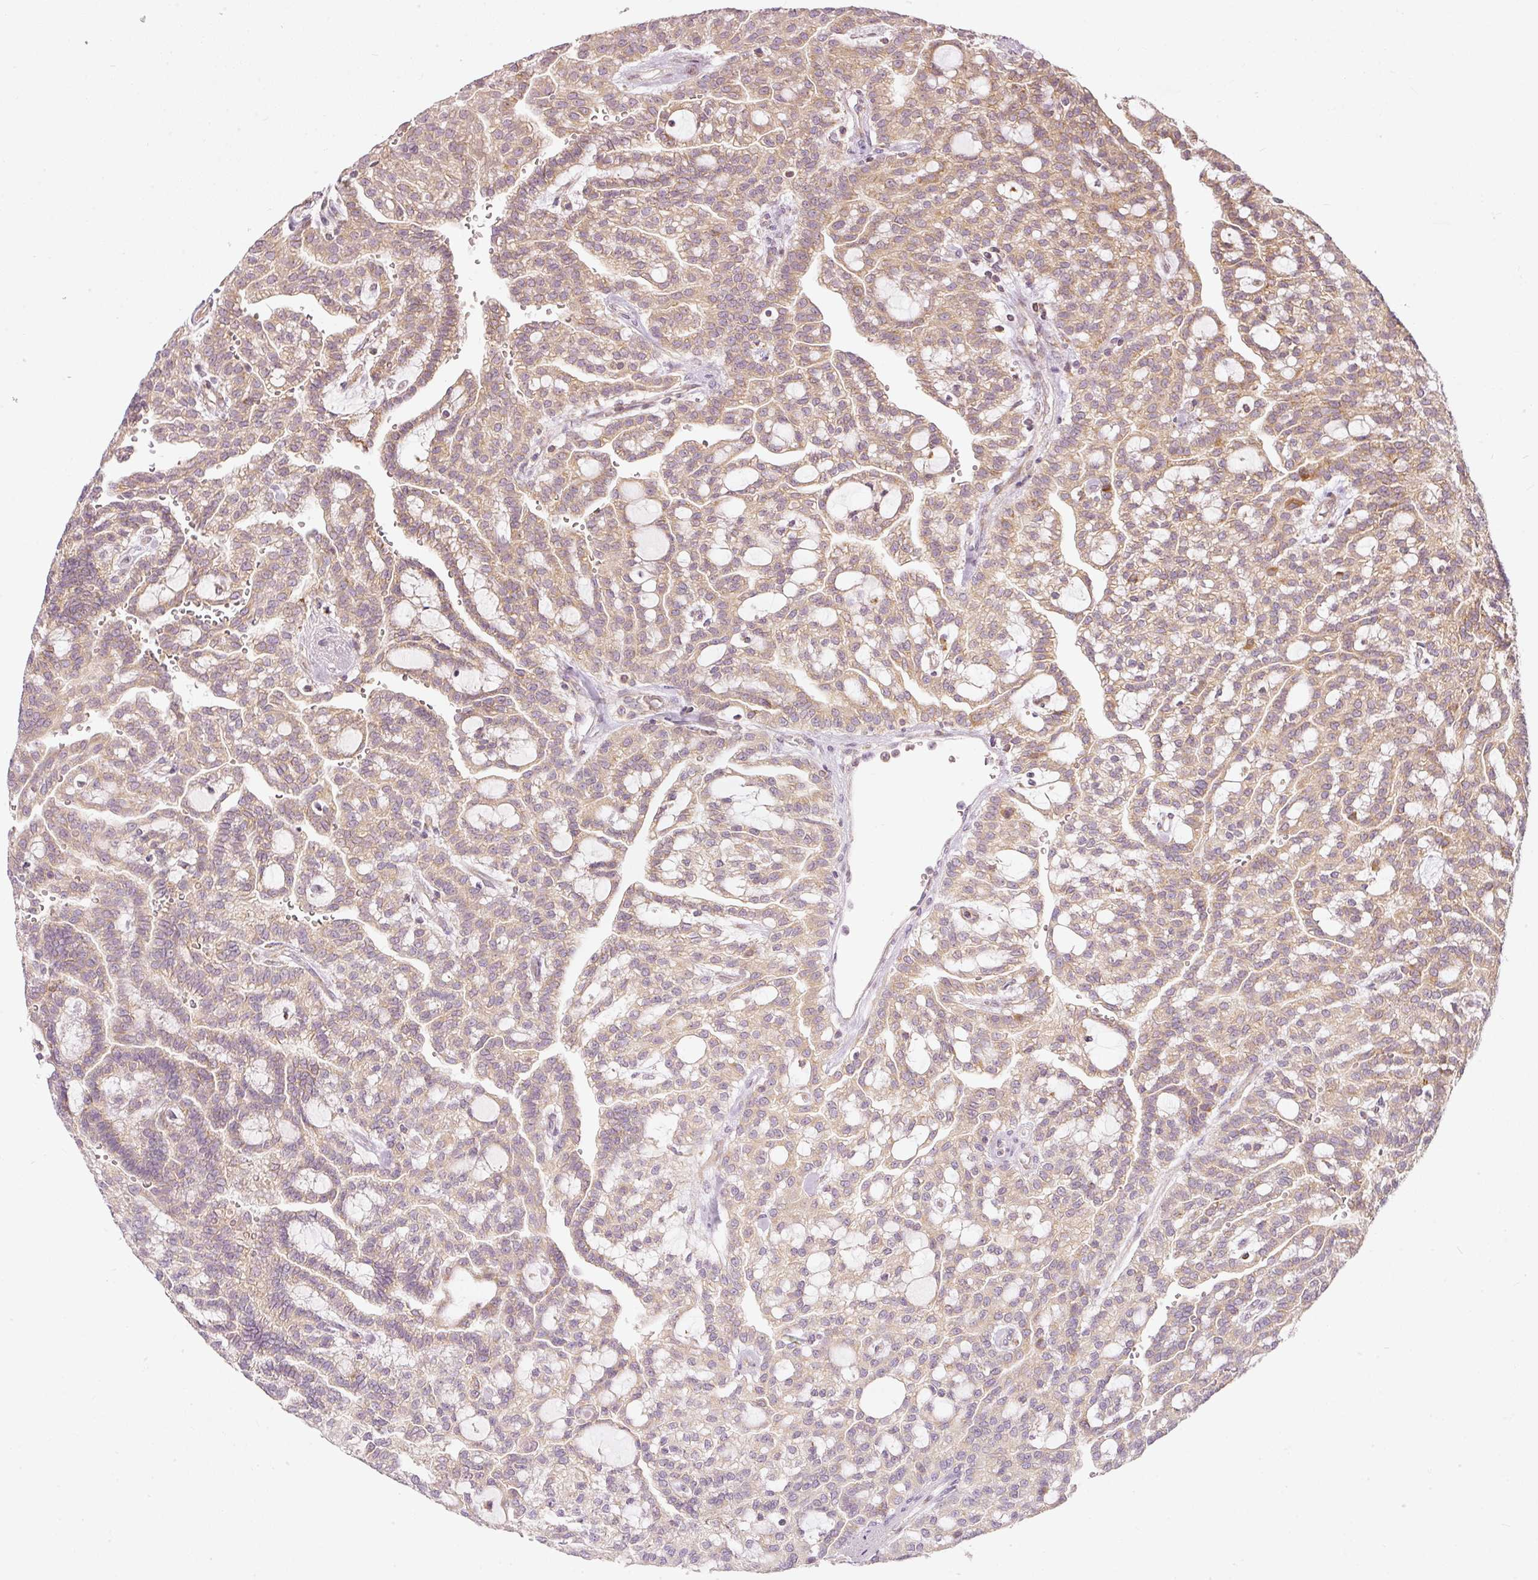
{"staining": {"intensity": "moderate", "quantity": ">75%", "location": "cytoplasmic/membranous"}, "tissue": "renal cancer", "cell_type": "Tumor cells", "image_type": "cancer", "snomed": [{"axis": "morphology", "description": "Adenocarcinoma, NOS"}, {"axis": "topography", "description": "Kidney"}], "caption": "Moderate cytoplasmic/membranous protein positivity is present in about >75% of tumor cells in renal cancer. The staining is performed using DAB brown chromogen to label protein expression. The nuclei are counter-stained blue using hematoxylin.", "gene": "SNAPC5", "patient": {"sex": "male", "age": 63}}